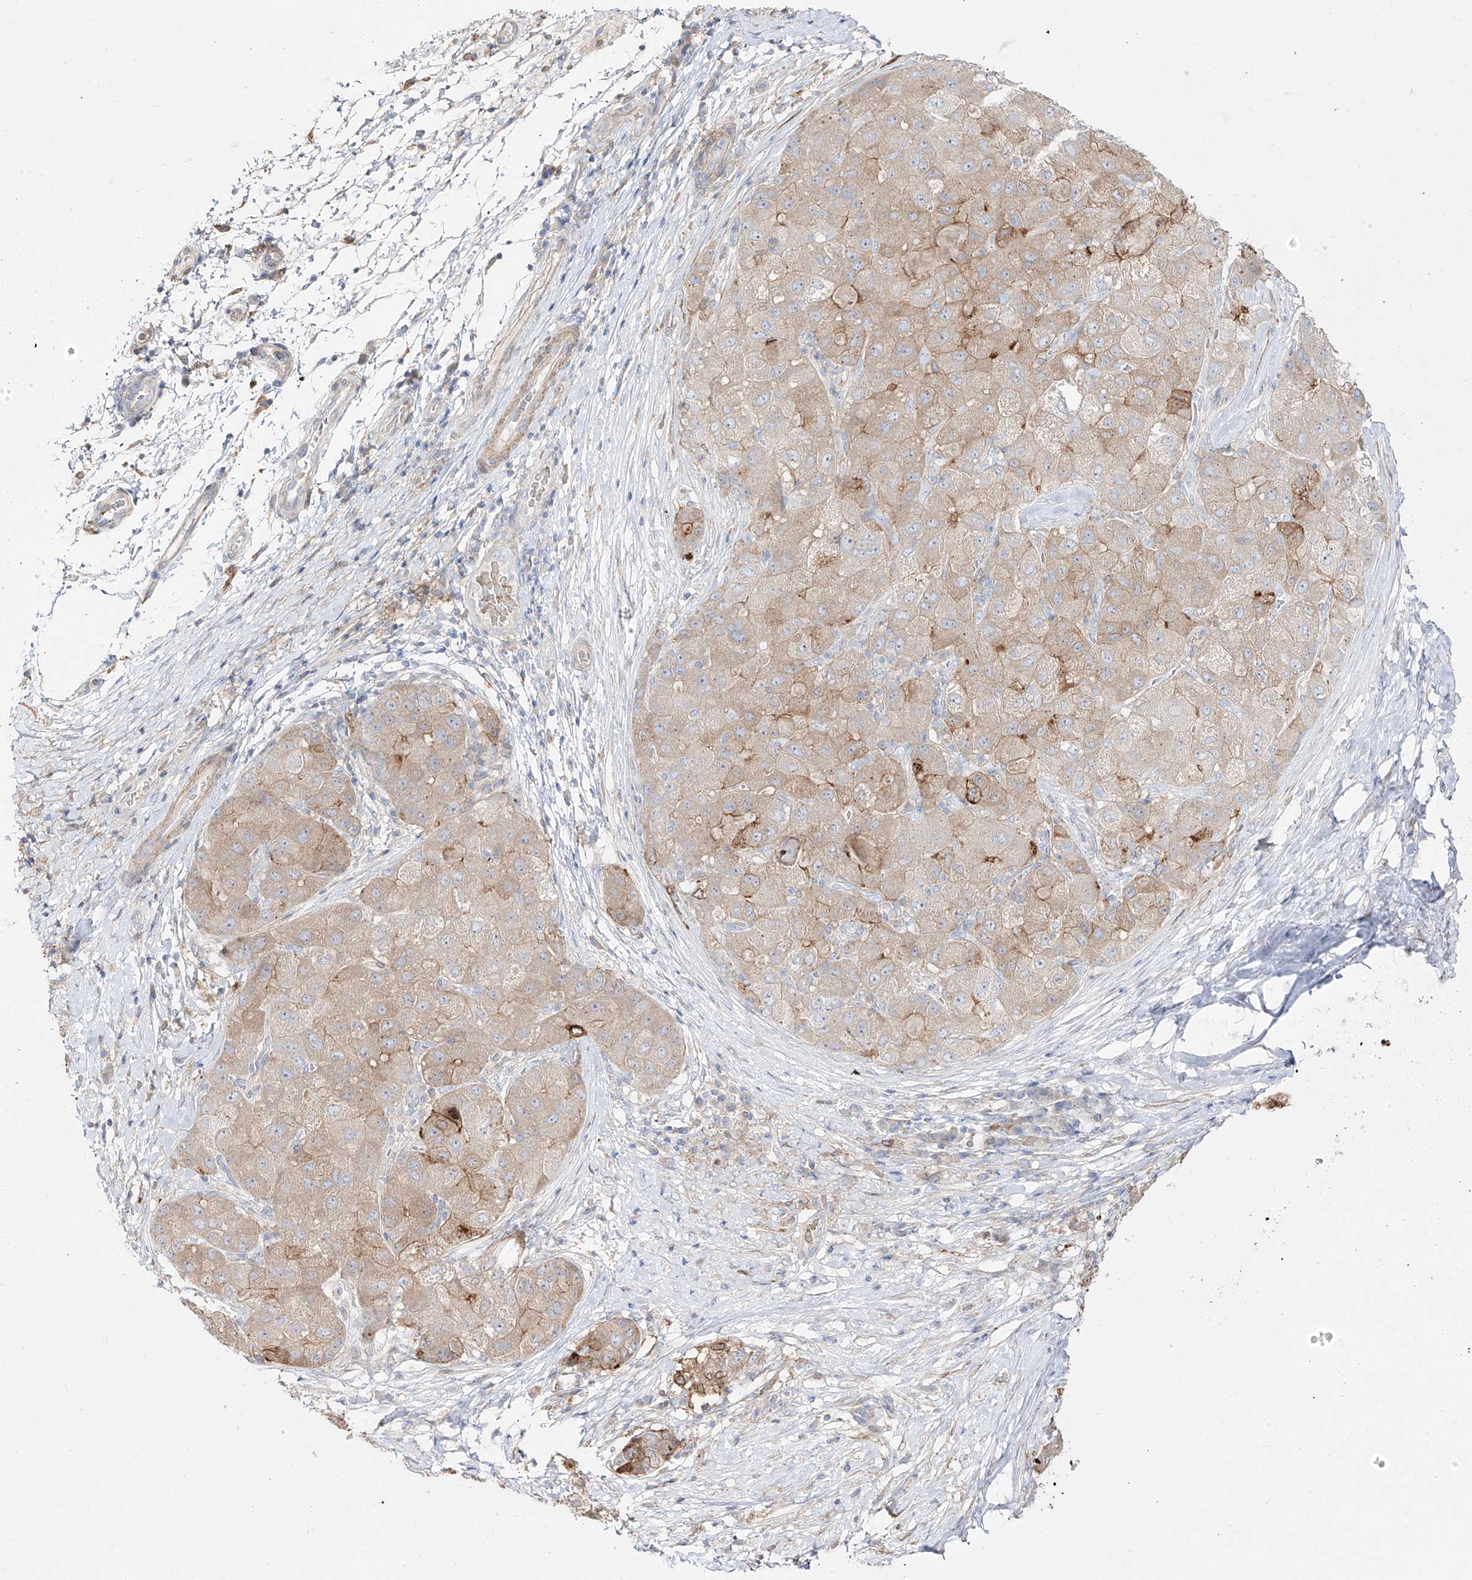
{"staining": {"intensity": "weak", "quantity": "25%-75%", "location": "cytoplasmic/membranous"}, "tissue": "liver cancer", "cell_type": "Tumor cells", "image_type": "cancer", "snomed": [{"axis": "morphology", "description": "Carcinoma, Hepatocellular, NOS"}, {"axis": "topography", "description": "Liver"}], "caption": "Liver cancer stained with immunohistochemistry (IHC) displays weak cytoplasmic/membranous staining in about 25%-75% of tumor cells.", "gene": "ZGRF1", "patient": {"sex": "male", "age": 80}}